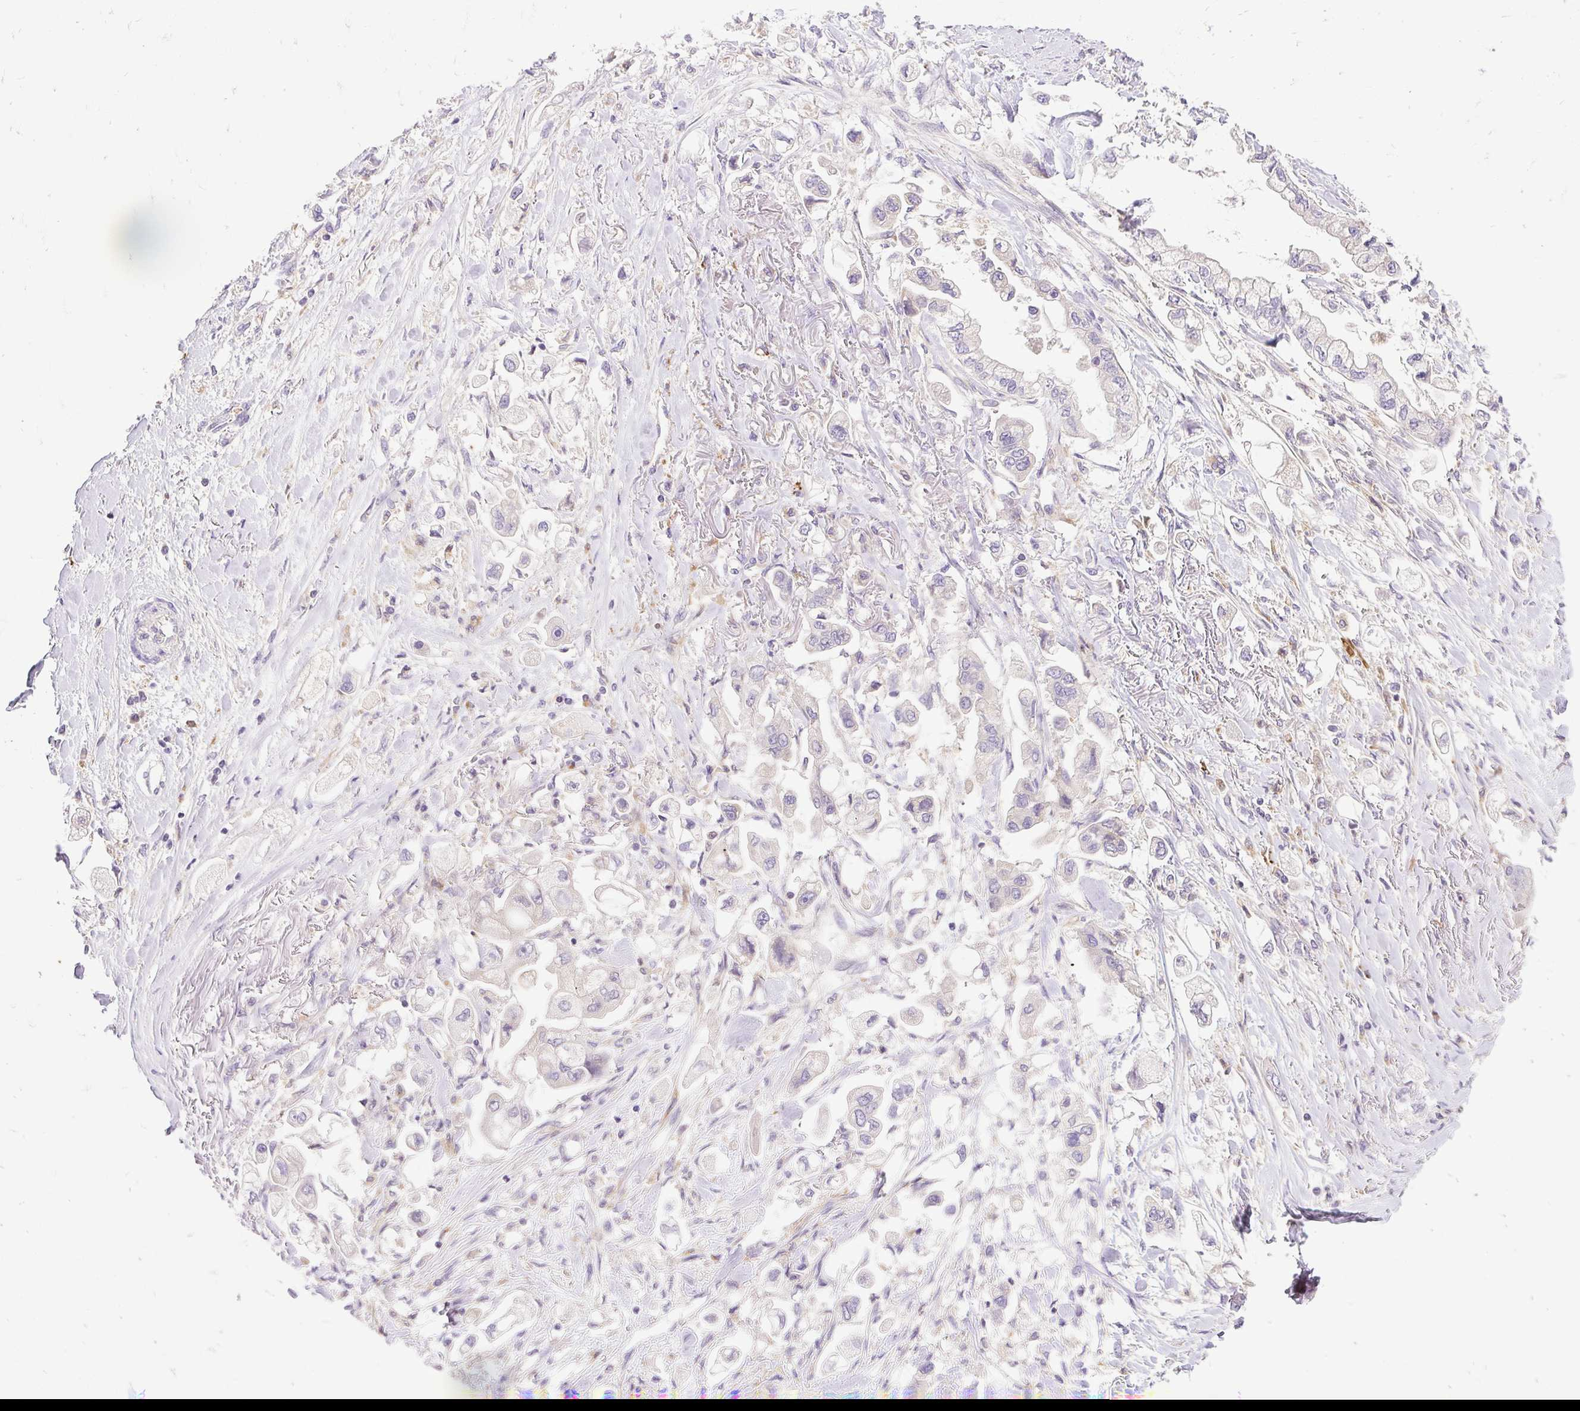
{"staining": {"intensity": "negative", "quantity": "none", "location": "none"}, "tissue": "stomach cancer", "cell_type": "Tumor cells", "image_type": "cancer", "snomed": [{"axis": "morphology", "description": "Adenocarcinoma, NOS"}, {"axis": "topography", "description": "Stomach"}], "caption": "This is a photomicrograph of immunohistochemistry (IHC) staining of stomach cancer (adenocarcinoma), which shows no expression in tumor cells. Nuclei are stained in blue.", "gene": "HEXB", "patient": {"sex": "male", "age": 62}}